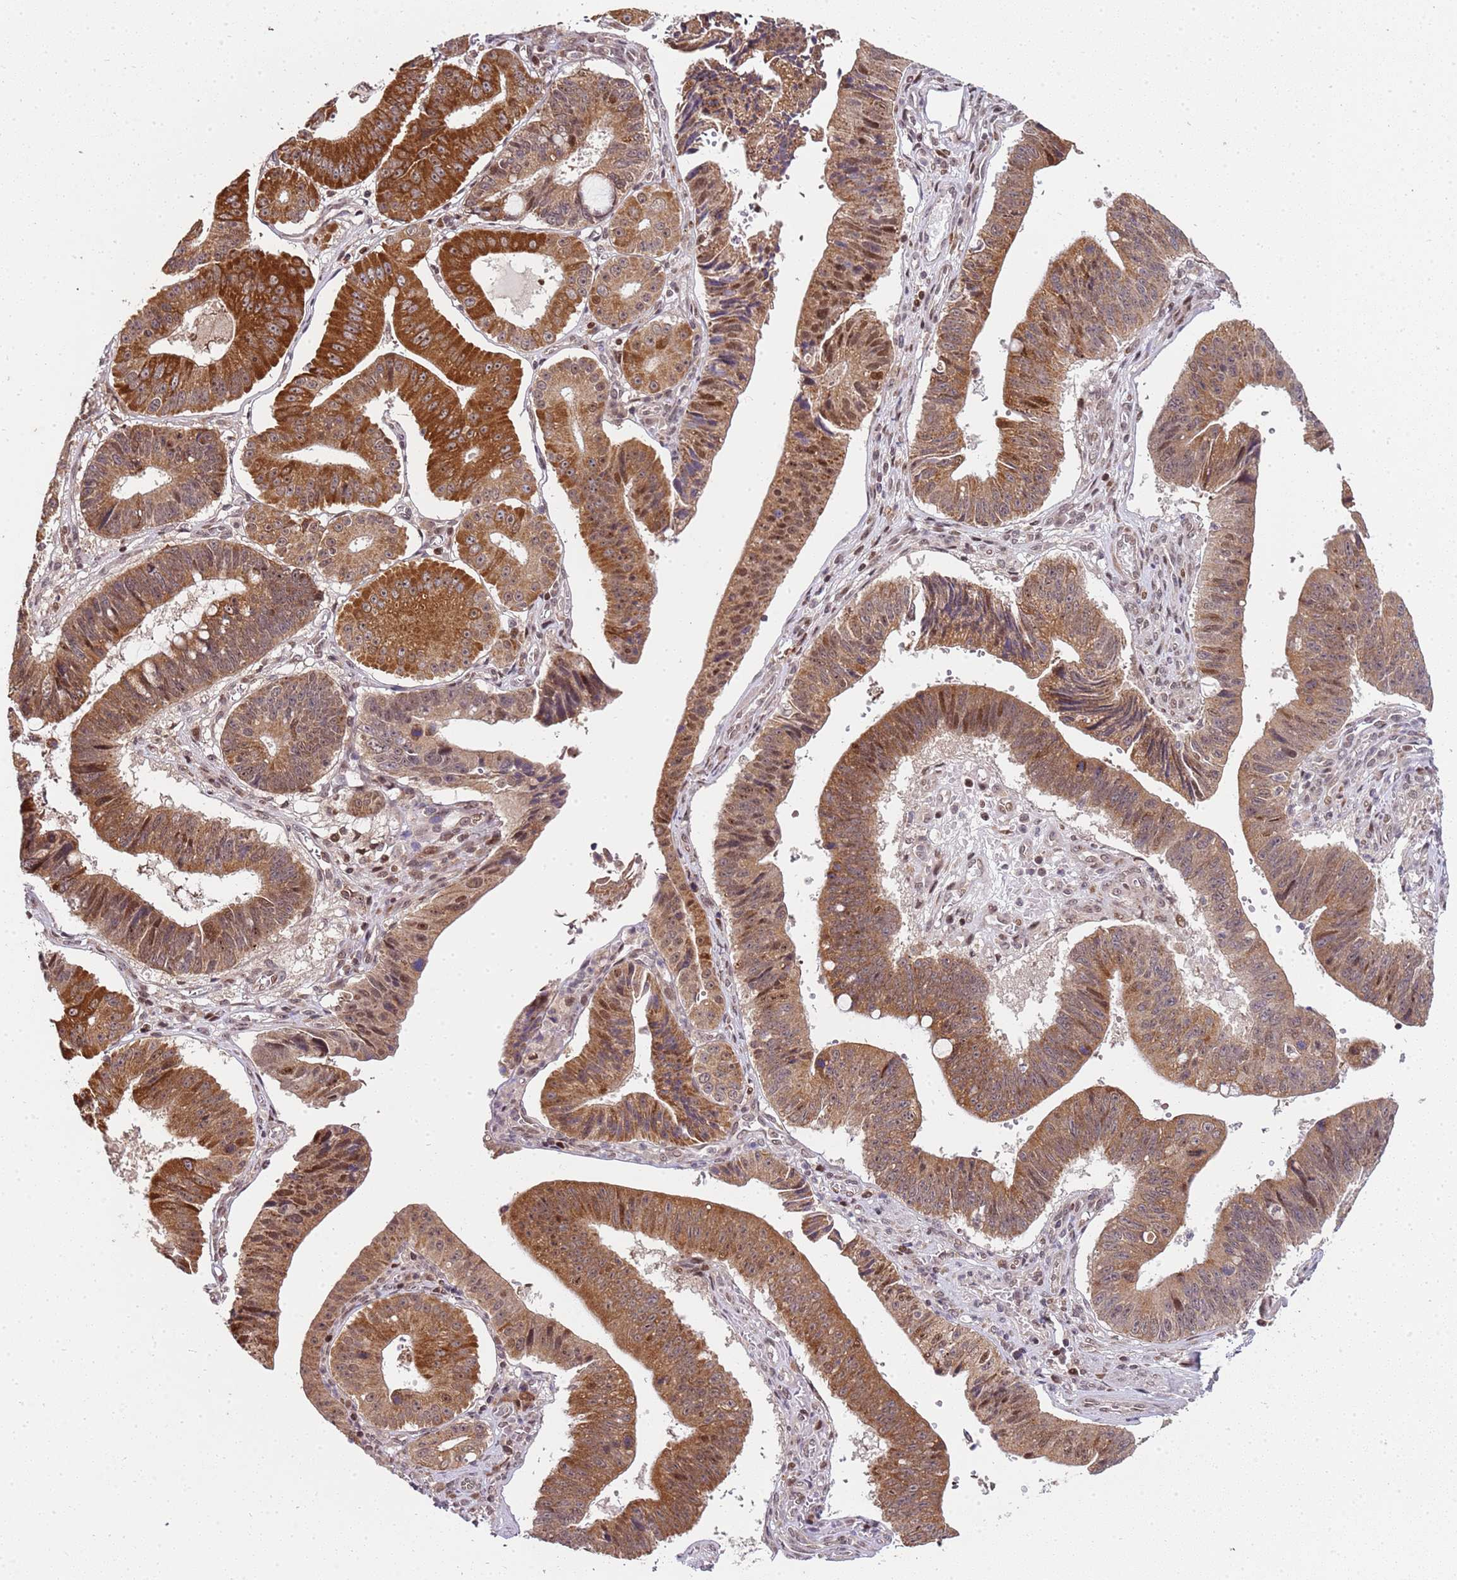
{"staining": {"intensity": "moderate", "quantity": ">75%", "location": "cytoplasmic/membranous,nuclear"}, "tissue": "stomach cancer", "cell_type": "Tumor cells", "image_type": "cancer", "snomed": [{"axis": "morphology", "description": "Adenocarcinoma, NOS"}, {"axis": "topography", "description": "Stomach"}], "caption": "Protein staining of stomach adenocarcinoma tissue demonstrates moderate cytoplasmic/membranous and nuclear expression in approximately >75% of tumor cells.", "gene": "EDC3", "patient": {"sex": "male", "age": 59}}